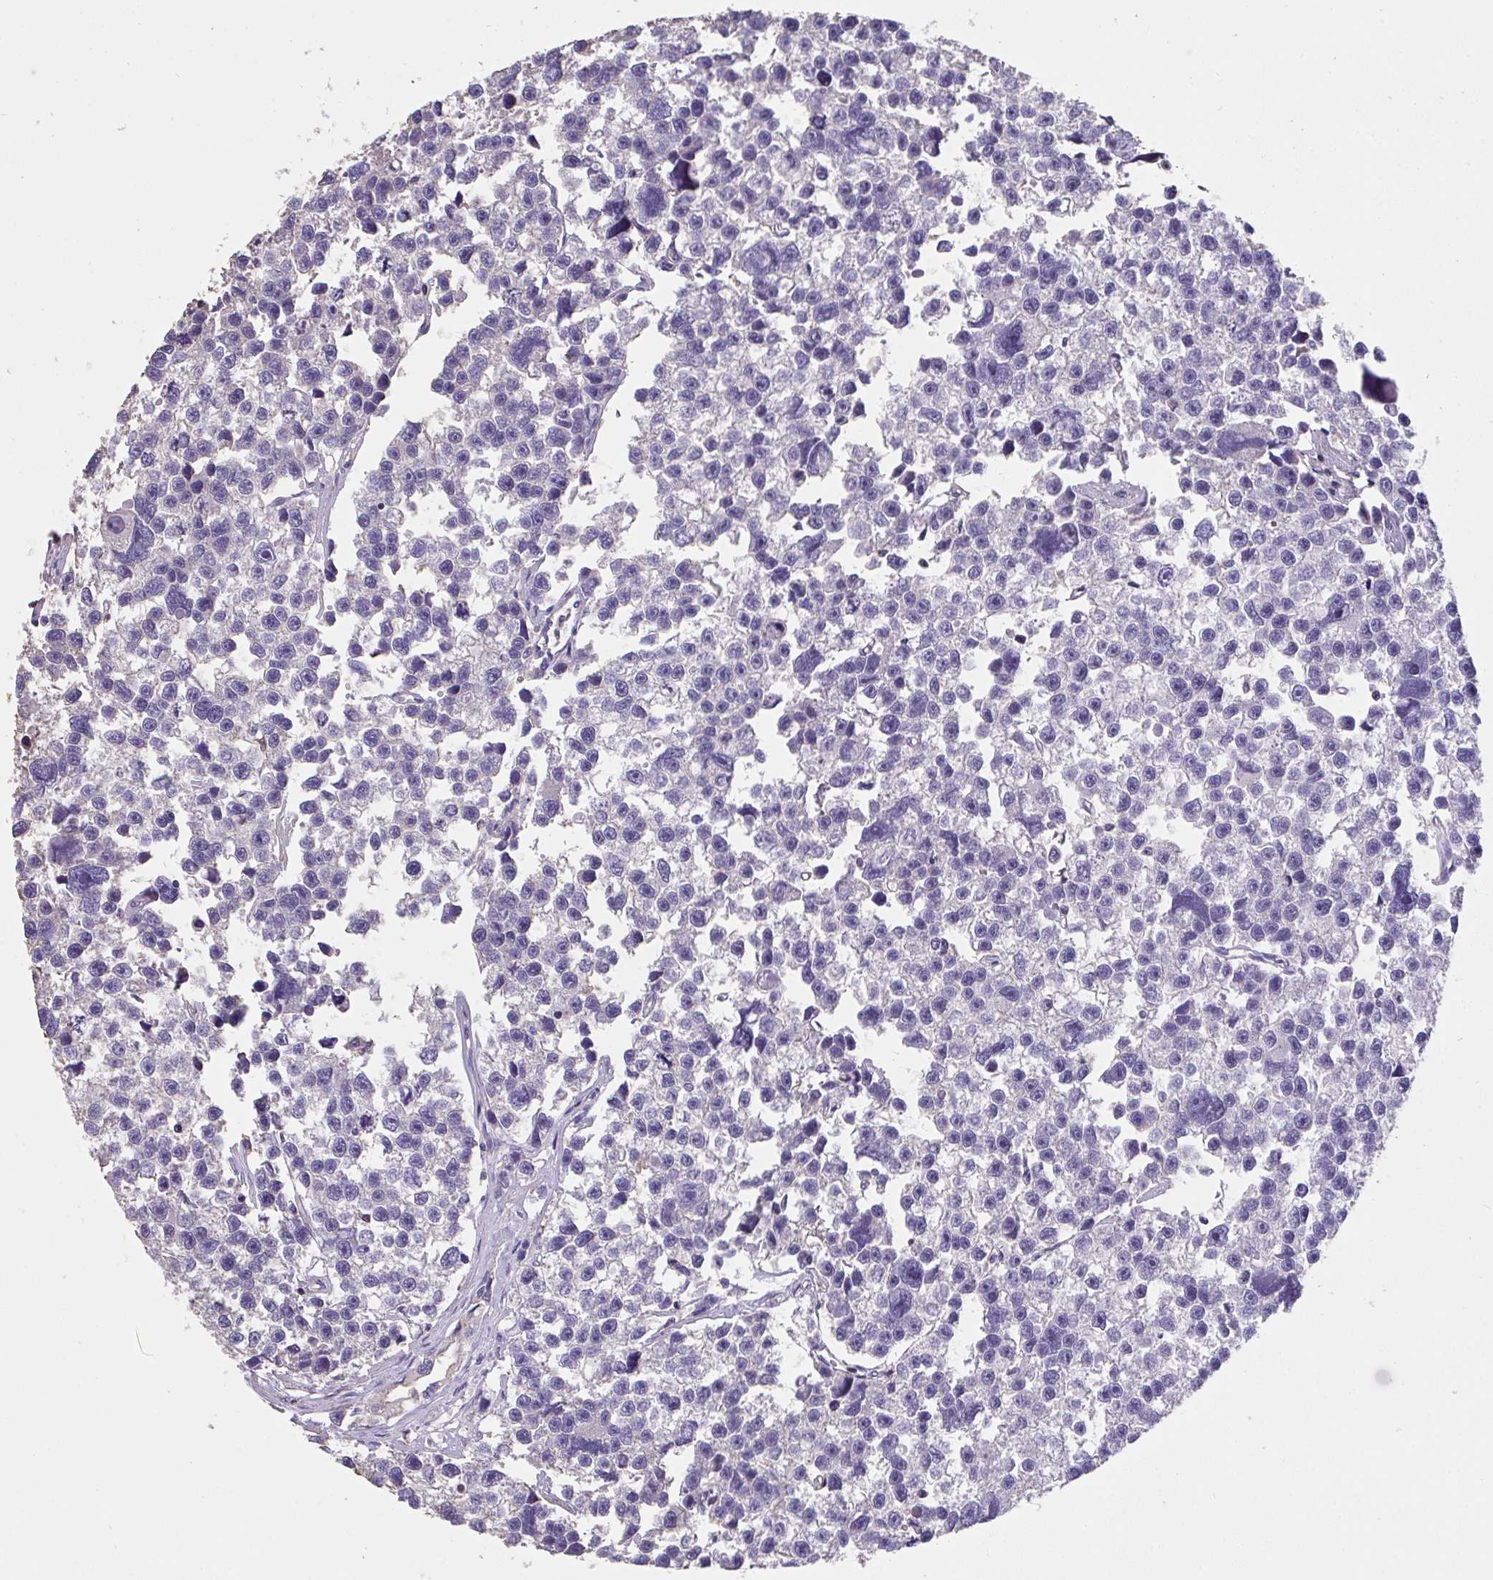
{"staining": {"intensity": "negative", "quantity": "none", "location": "none"}, "tissue": "testis cancer", "cell_type": "Tumor cells", "image_type": "cancer", "snomed": [{"axis": "morphology", "description": "Seminoma, NOS"}, {"axis": "topography", "description": "Testis"}], "caption": "A high-resolution image shows immunohistochemistry staining of testis cancer (seminoma), which shows no significant positivity in tumor cells. Brightfield microscopy of immunohistochemistry stained with DAB (brown) and hematoxylin (blue), captured at high magnification.", "gene": "IL23R", "patient": {"sex": "male", "age": 26}}